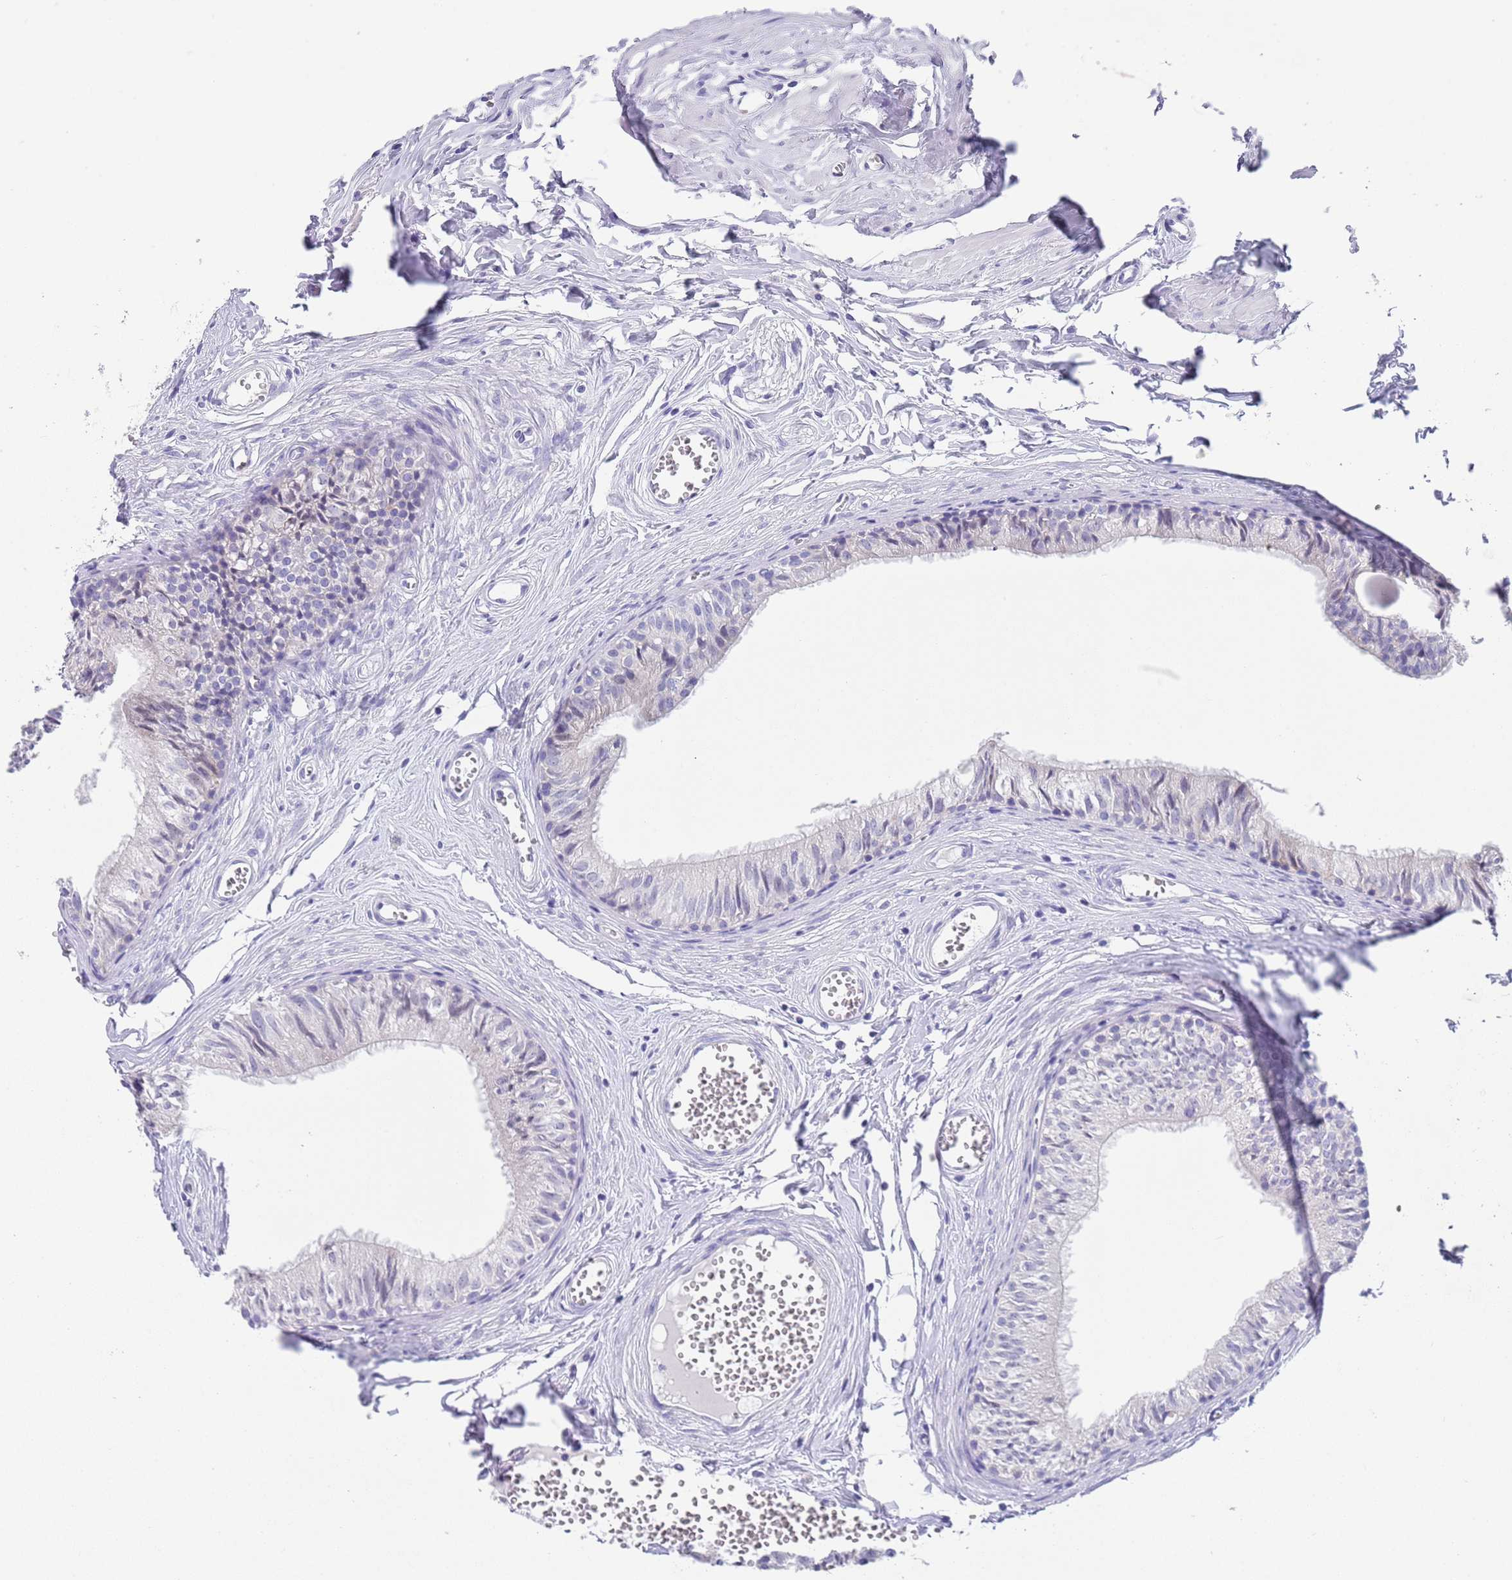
{"staining": {"intensity": "negative", "quantity": "none", "location": "none"}, "tissue": "epididymis", "cell_type": "Glandular cells", "image_type": "normal", "snomed": [{"axis": "morphology", "description": "Normal tissue, NOS"}, {"axis": "topography", "description": "Epididymis"}], "caption": "High power microscopy image of an immunohistochemistry (IHC) micrograph of benign epididymis, revealing no significant expression in glandular cells.", "gene": "SPIRE2", "patient": {"sex": "male", "age": 36}}